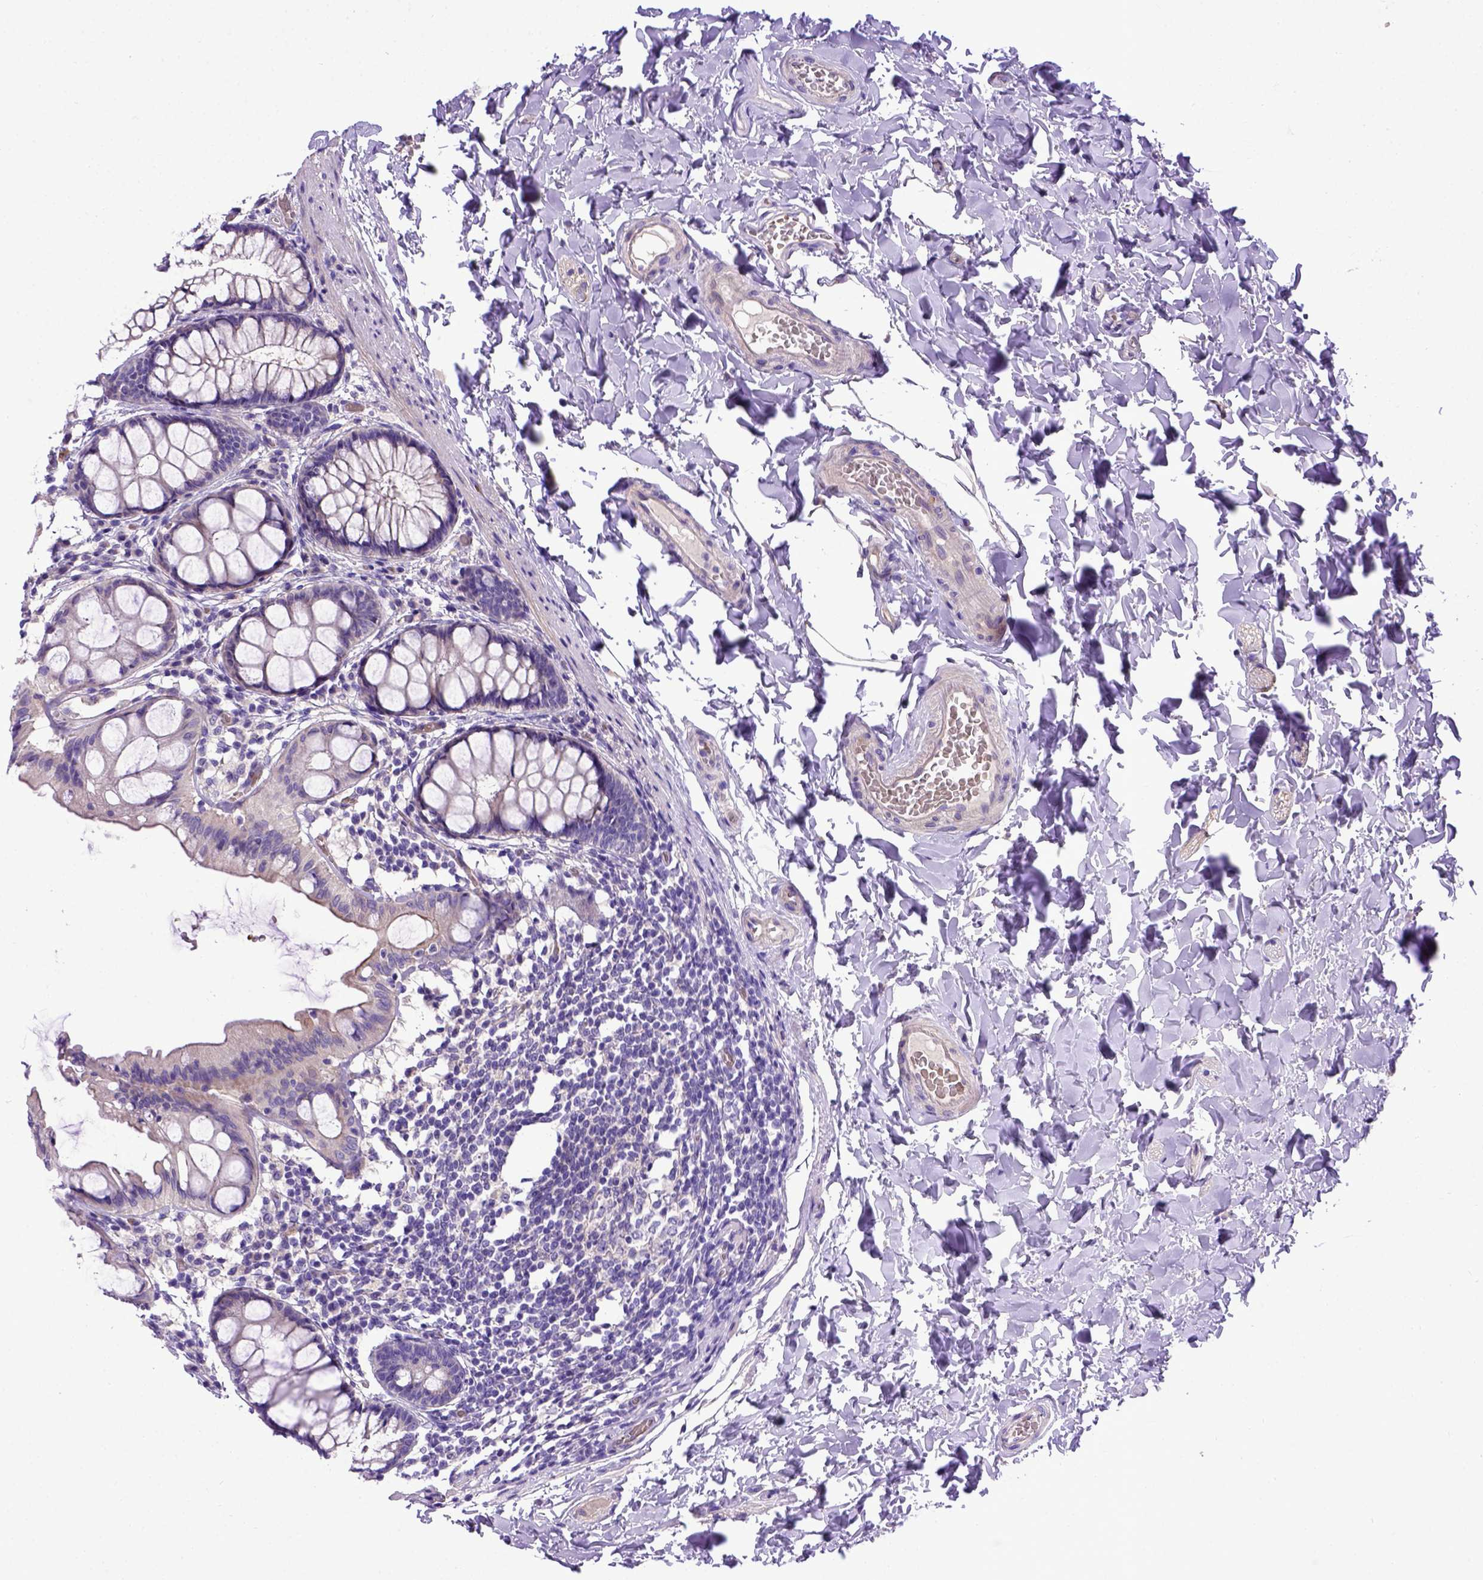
{"staining": {"intensity": "negative", "quantity": "none", "location": "none"}, "tissue": "colon", "cell_type": "Endothelial cells", "image_type": "normal", "snomed": [{"axis": "morphology", "description": "Normal tissue, NOS"}, {"axis": "topography", "description": "Colon"}], "caption": "The immunohistochemistry (IHC) histopathology image has no significant expression in endothelial cells of colon.", "gene": "ADAM12", "patient": {"sex": "male", "age": 47}}